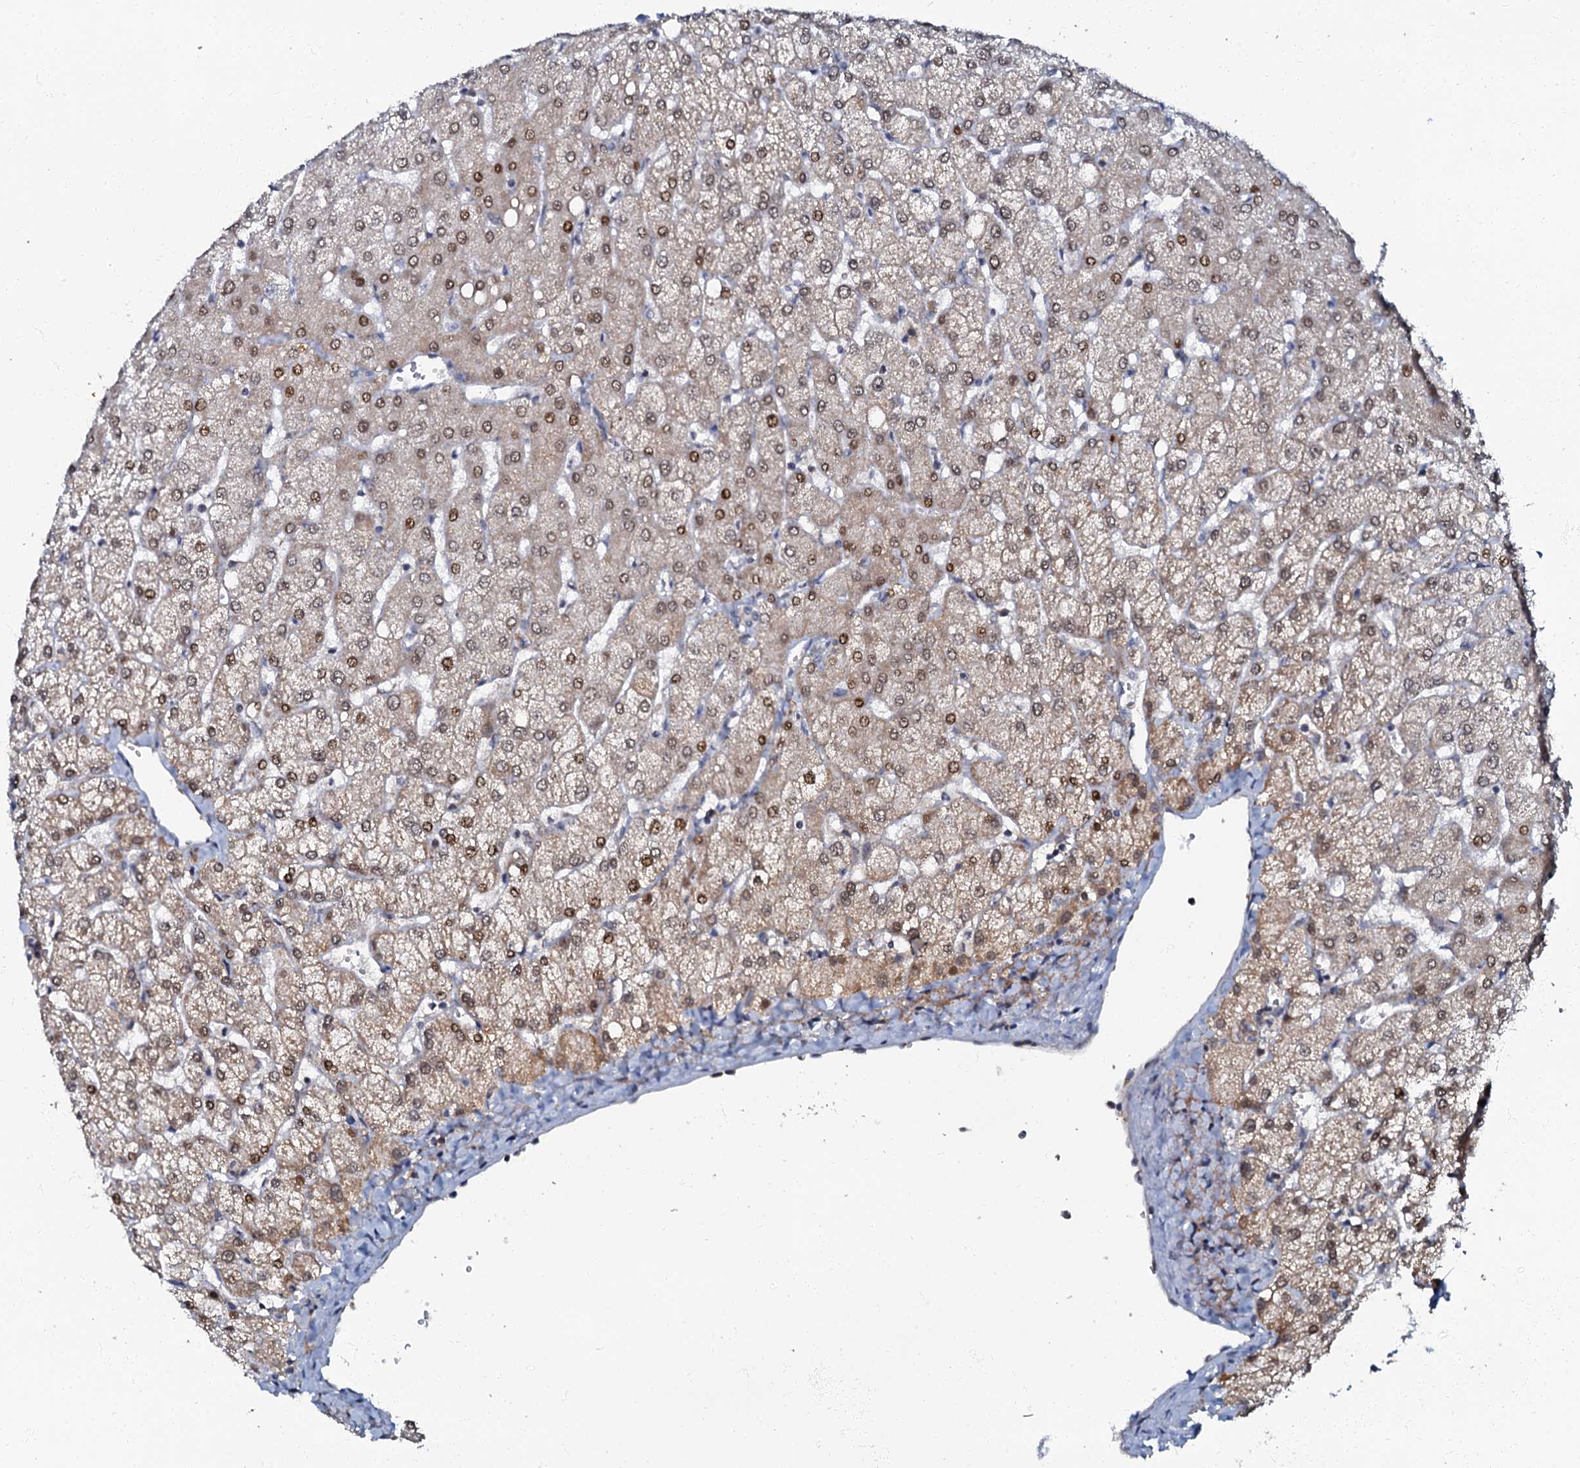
{"staining": {"intensity": "negative", "quantity": "none", "location": "none"}, "tissue": "liver", "cell_type": "Cholangiocytes", "image_type": "normal", "snomed": [{"axis": "morphology", "description": "Normal tissue, NOS"}, {"axis": "topography", "description": "Liver"}], "caption": "An IHC photomicrograph of normal liver is shown. There is no staining in cholangiocytes of liver.", "gene": "MRPL51", "patient": {"sex": "female", "age": 54}}